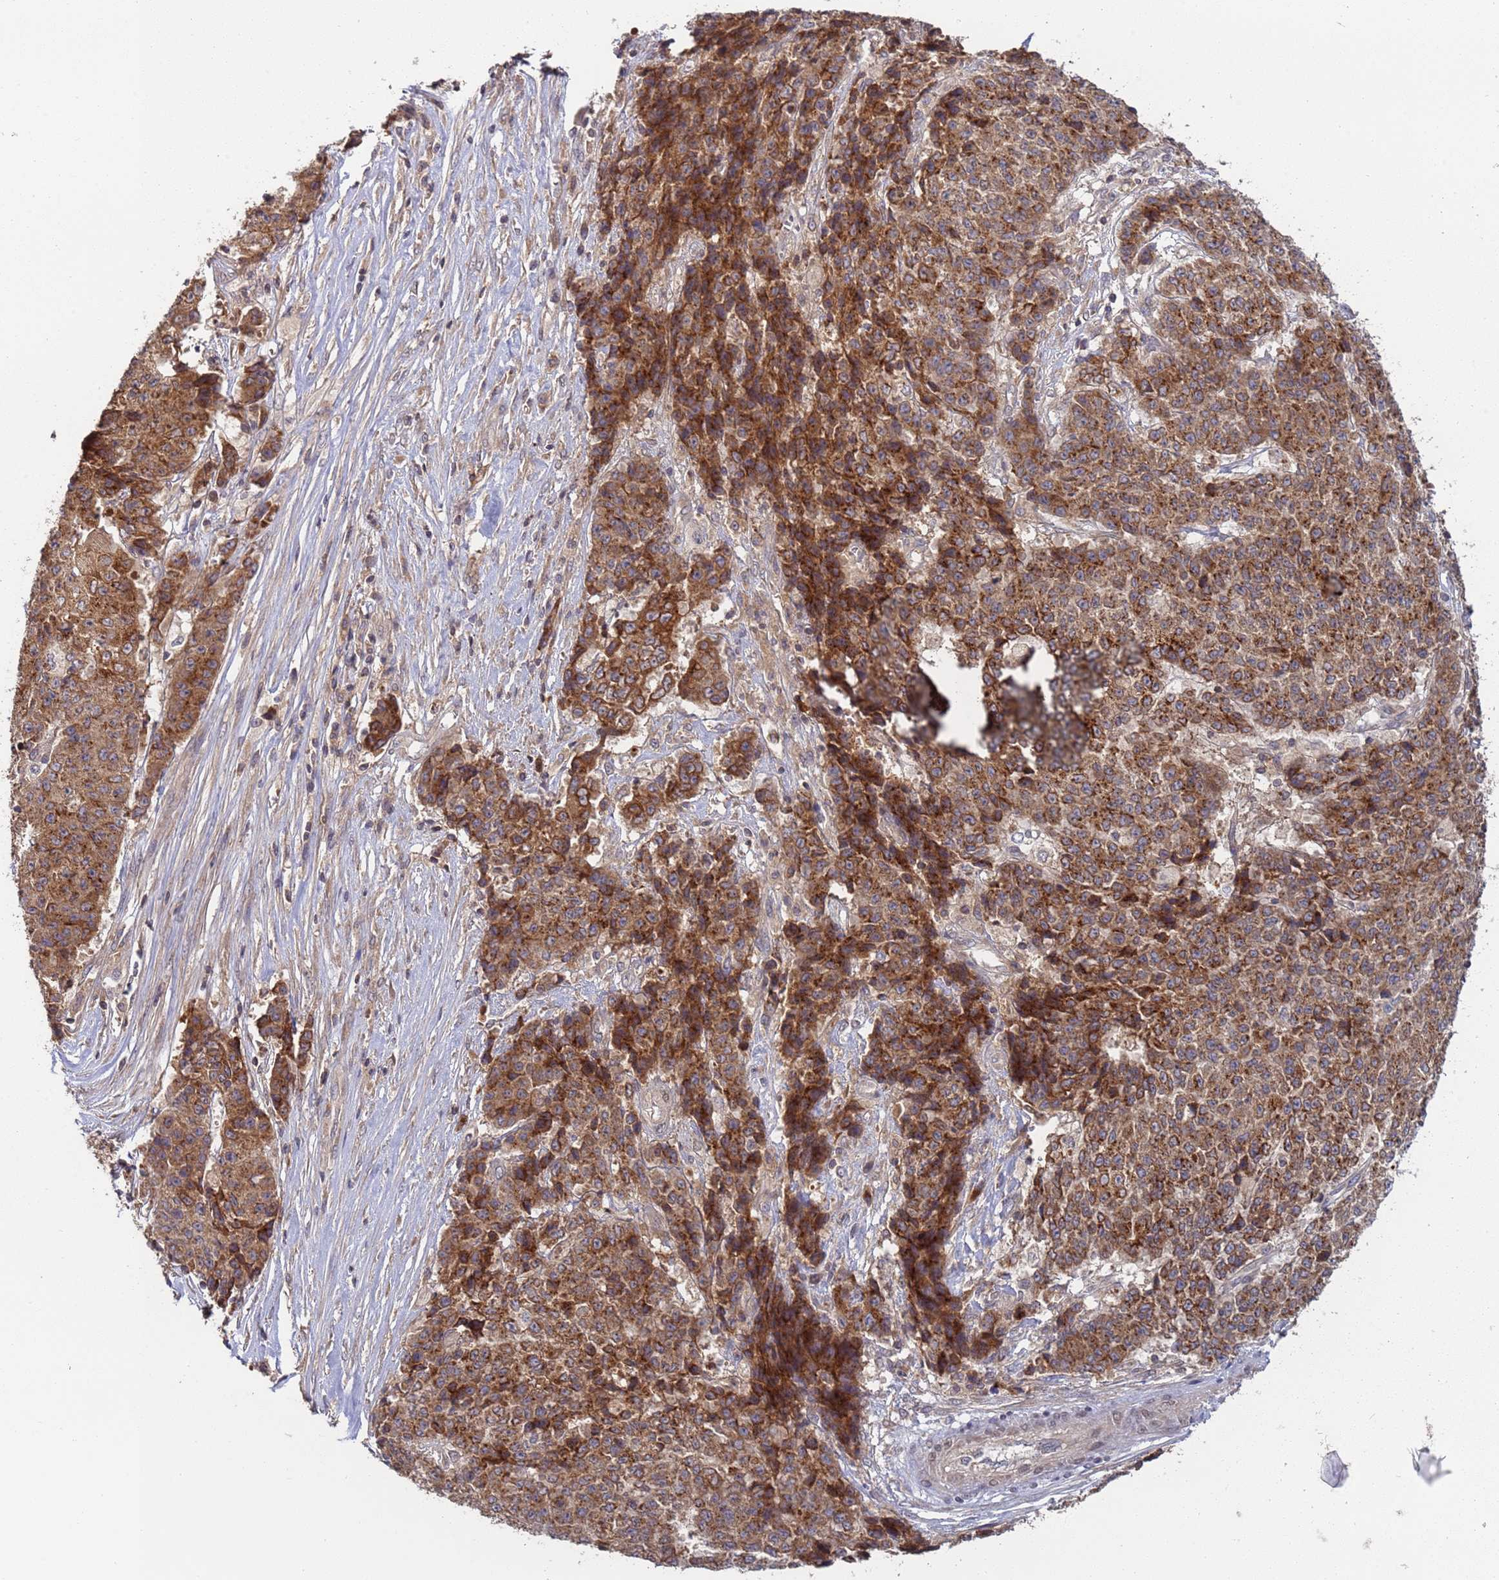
{"staining": {"intensity": "moderate", "quantity": ">75%", "location": "cytoplasmic/membranous"}, "tissue": "ovarian cancer", "cell_type": "Tumor cells", "image_type": "cancer", "snomed": [{"axis": "morphology", "description": "Carcinoma, endometroid"}, {"axis": "topography", "description": "Ovary"}], "caption": "Human ovarian cancer stained with a protein marker displays moderate staining in tumor cells.", "gene": "OR5A2", "patient": {"sex": "female", "age": 42}}